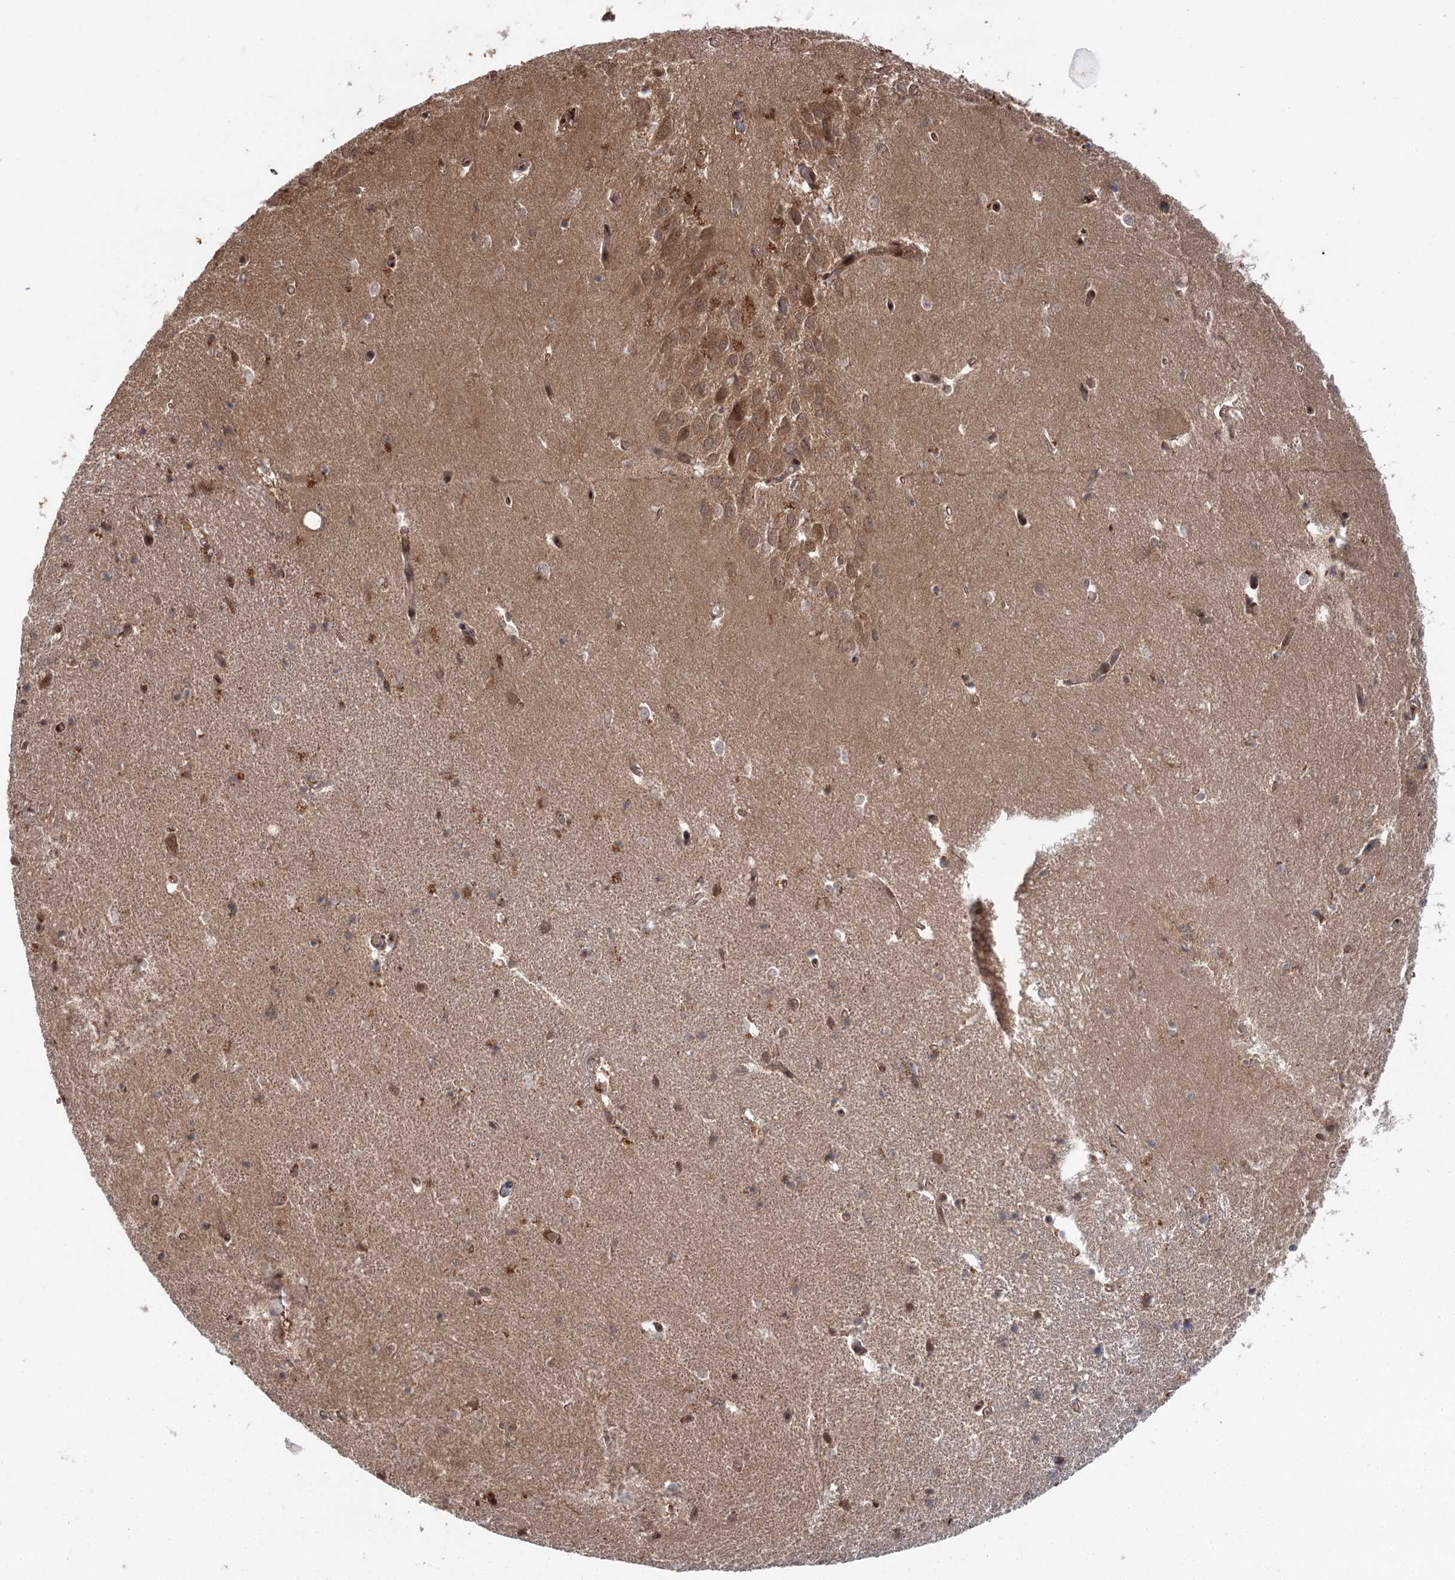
{"staining": {"intensity": "weak", "quantity": "25%-75%", "location": "cytoplasmic/membranous,nuclear"}, "tissue": "hippocampus", "cell_type": "Glial cells", "image_type": "normal", "snomed": [{"axis": "morphology", "description": "Normal tissue, NOS"}, {"axis": "topography", "description": "Hippocampus"}], "caption": "A high-resolution histopathology image shows immunohistochemistry staining of normal hippocampus, which demonstrates weak cytoplasmic/membranous,nuclear staining in about 25%-75% of glial cells. The protein is stained brown, and the nuclei are stained in blue (DAB (3,3'-diaminobenzidine) IHC with brightfield microscopy, high magnification).", "gene": "N6AMT1", "patient": {"sex": "female", "age": 64}}